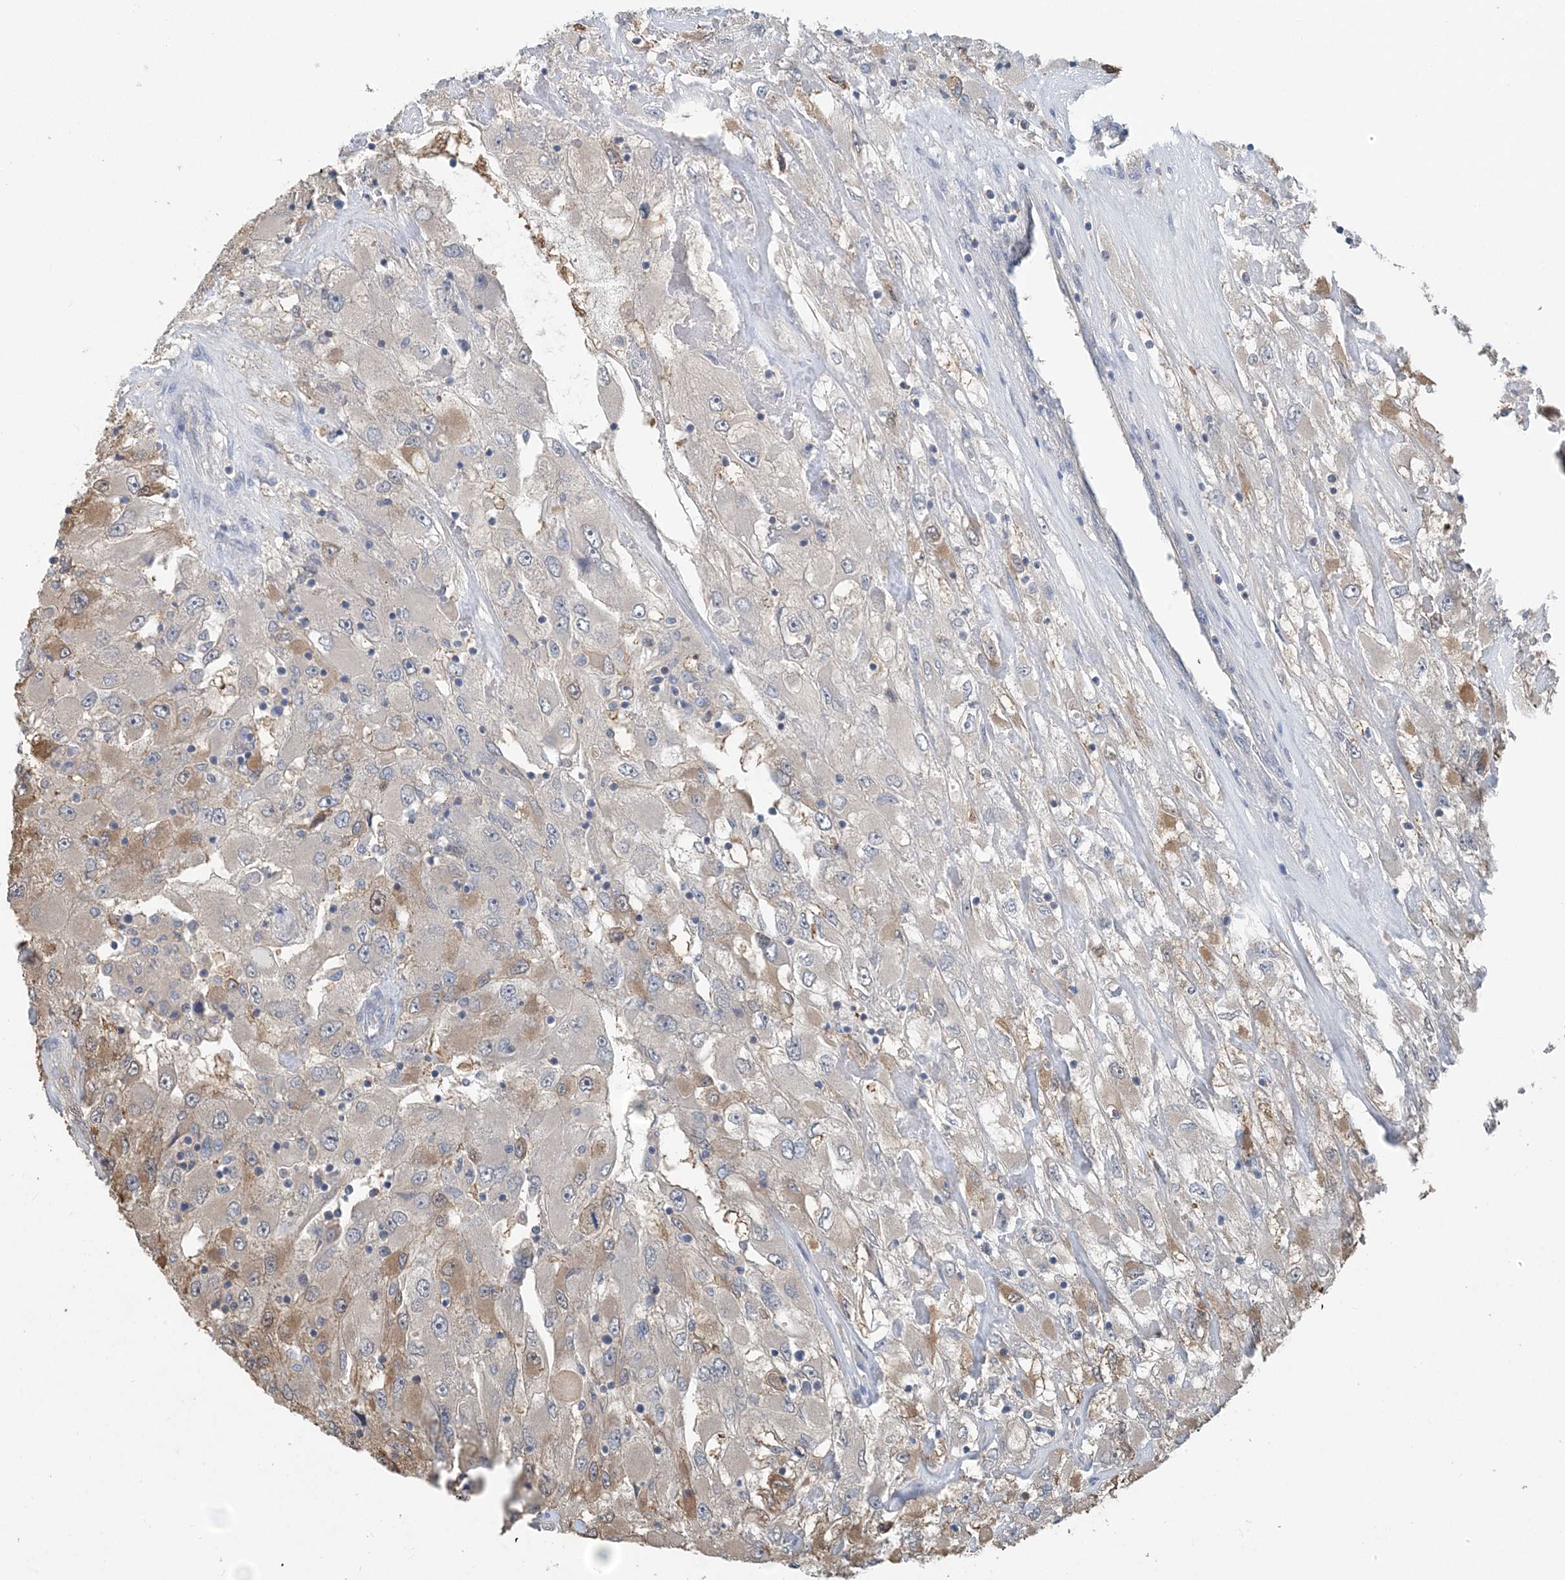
{"staining": {"intensity": "moderate", "quantity": "25%-75%", "location": "cytoplasmic/membranous"}, "tissue": "renal cancer", "cell_type": "Tumor cells", "image_type": "cancer", "snomed": [{"axis": "morphology", "description": "Adenocarcinoma, NOS"}, {"axis": "topography", "description": "Kidney"}], "caption": "Tumor cells demonstrate moderate cytoplasmic/membranous positivity in about 25%-75% of cells in renal cancer.", "gene": "HIKESHI", "patient": {"sex": "female", "age": 52}}